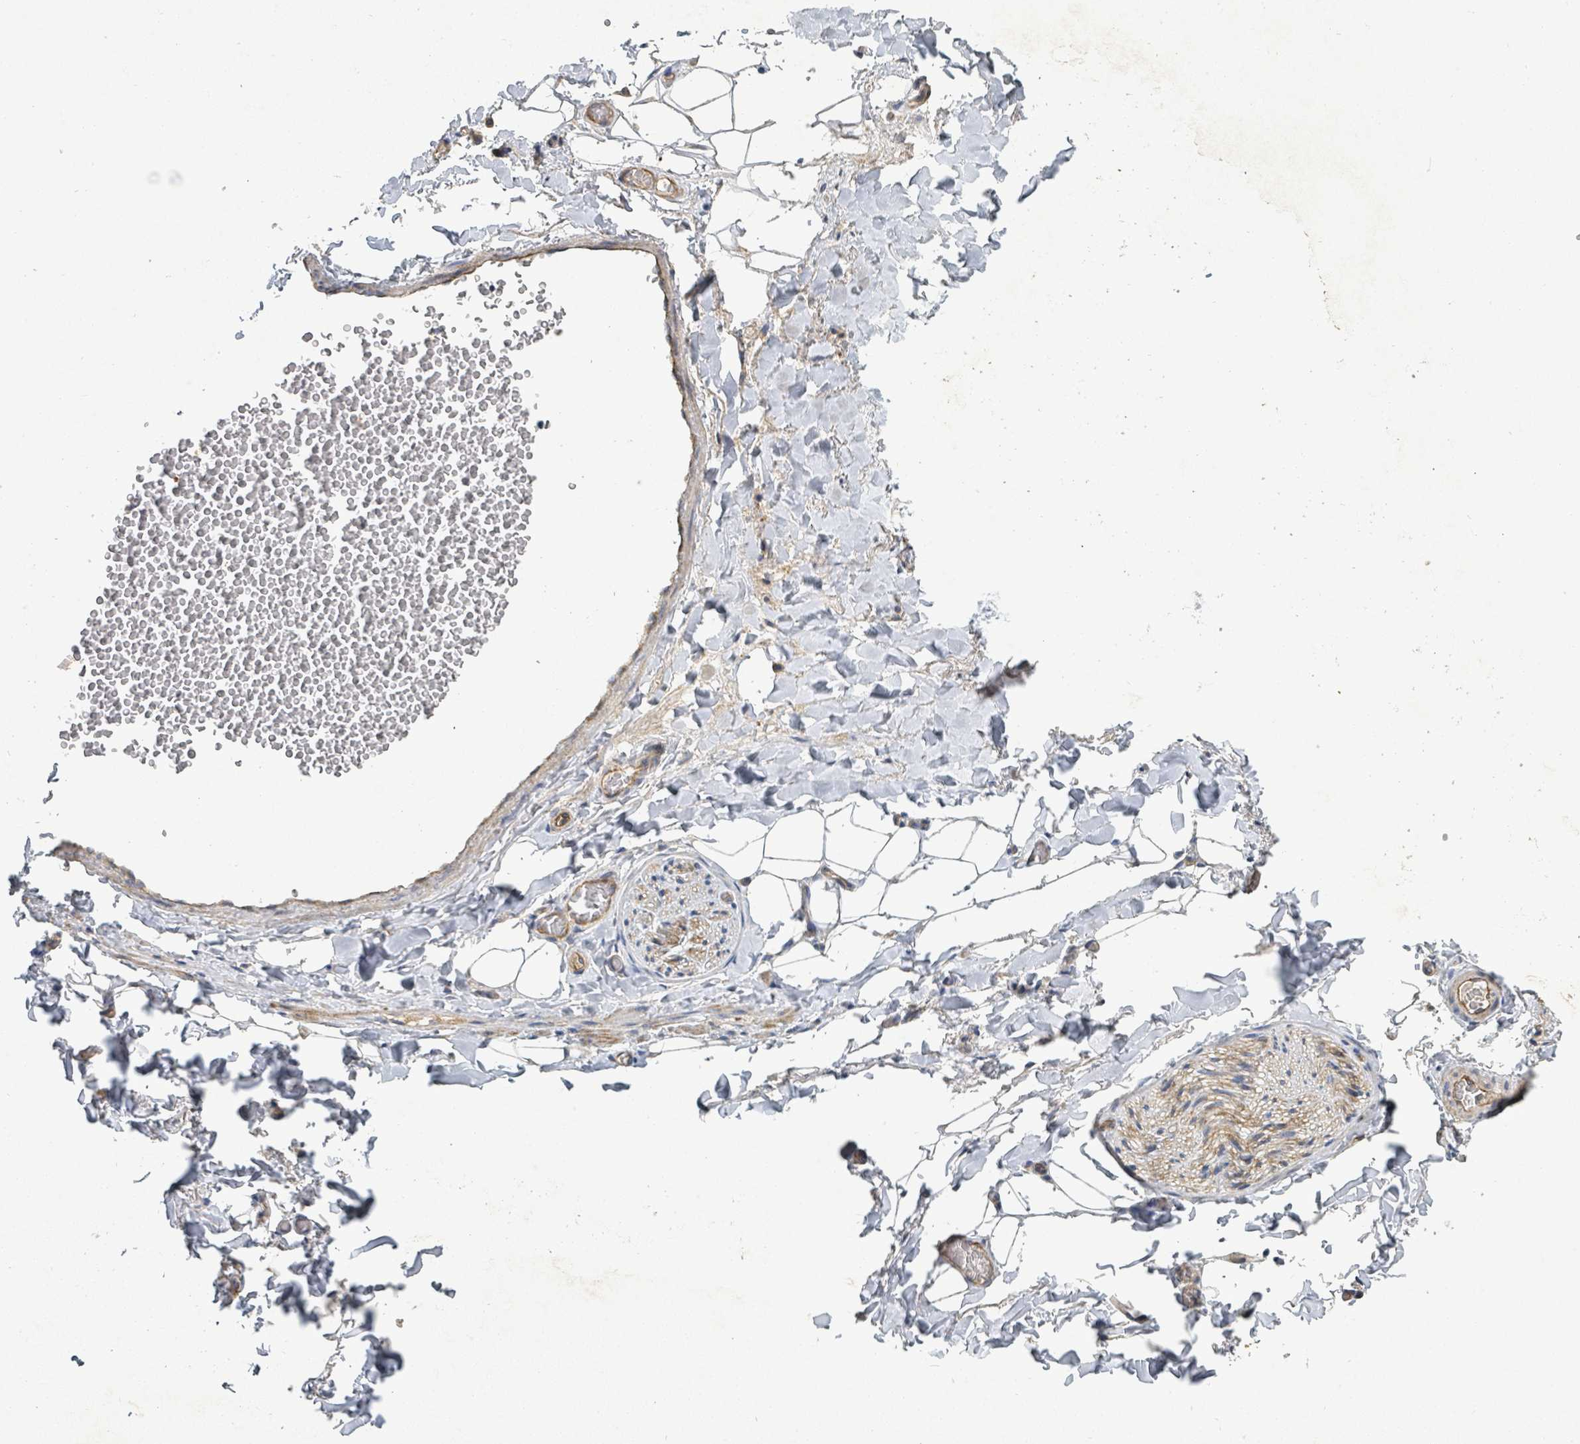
{"staining": {"intensity": "negative", "quantity": "none", "location": "none"}, "tissue": "adipose tissue", "cell_type": "Adipocytes", "image_type": "normal", "snomed": [{"axis": "morphology", "description": "Normal tissue, NOS"}, {"axis": "morphology", "description": "Carcinoma, NOS"}, {"axis": "topography", "description": "Pancreas"}, {"axis": "topography", "description": "Peripheral nerve tissue"}], "caption": "The histopathology image reveals no significant positivity in adipocytes of adipose tissue. (Immunohistochemistry (ihc), brightfield microscopy, high magnification).", "gene": "IFIT1", "patient": {"sex": "female", "age": 29}}